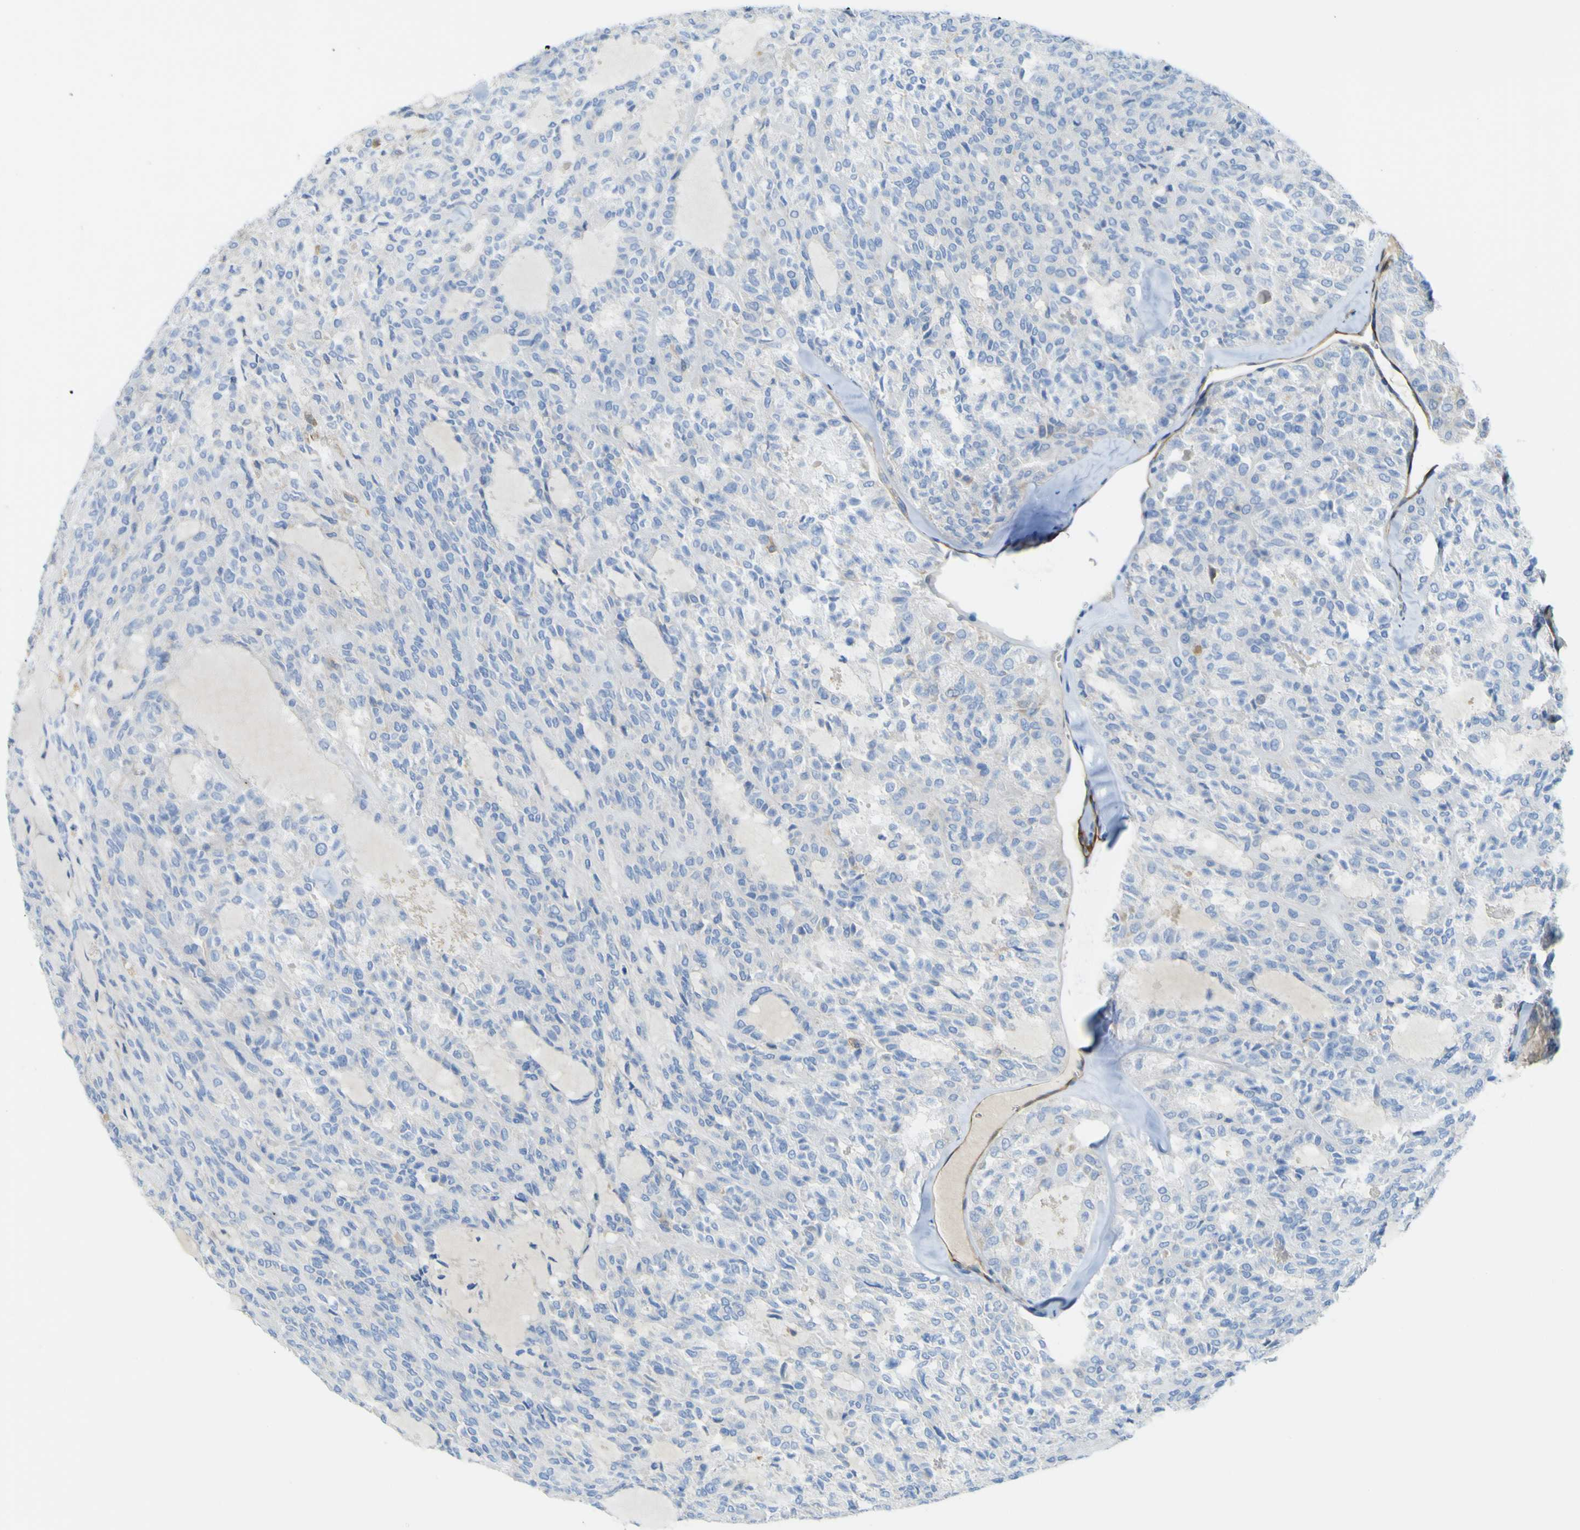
{"staining": {"intensity": "negative", "quantity": "none", "location": "none"}, "tissue": "thyroid cancer", "cell_type": "Tumor cells", "image_type": "cancer", "snomed": [{"axis": "morphology", "description": "Follicular adenoma carcinoma, NOS"}, {"axis": "topography", "description": "Thyroid gland"}], "caption": "DAB (3,3'-diaminobenzidine) immunohistochemical staining of human thyroid cancer (follicular adenoma carcinoma) demonstrates no significant expression in tumor cells.", "gene": "CD93", "patient": {"sex": "male", "age": 75}}